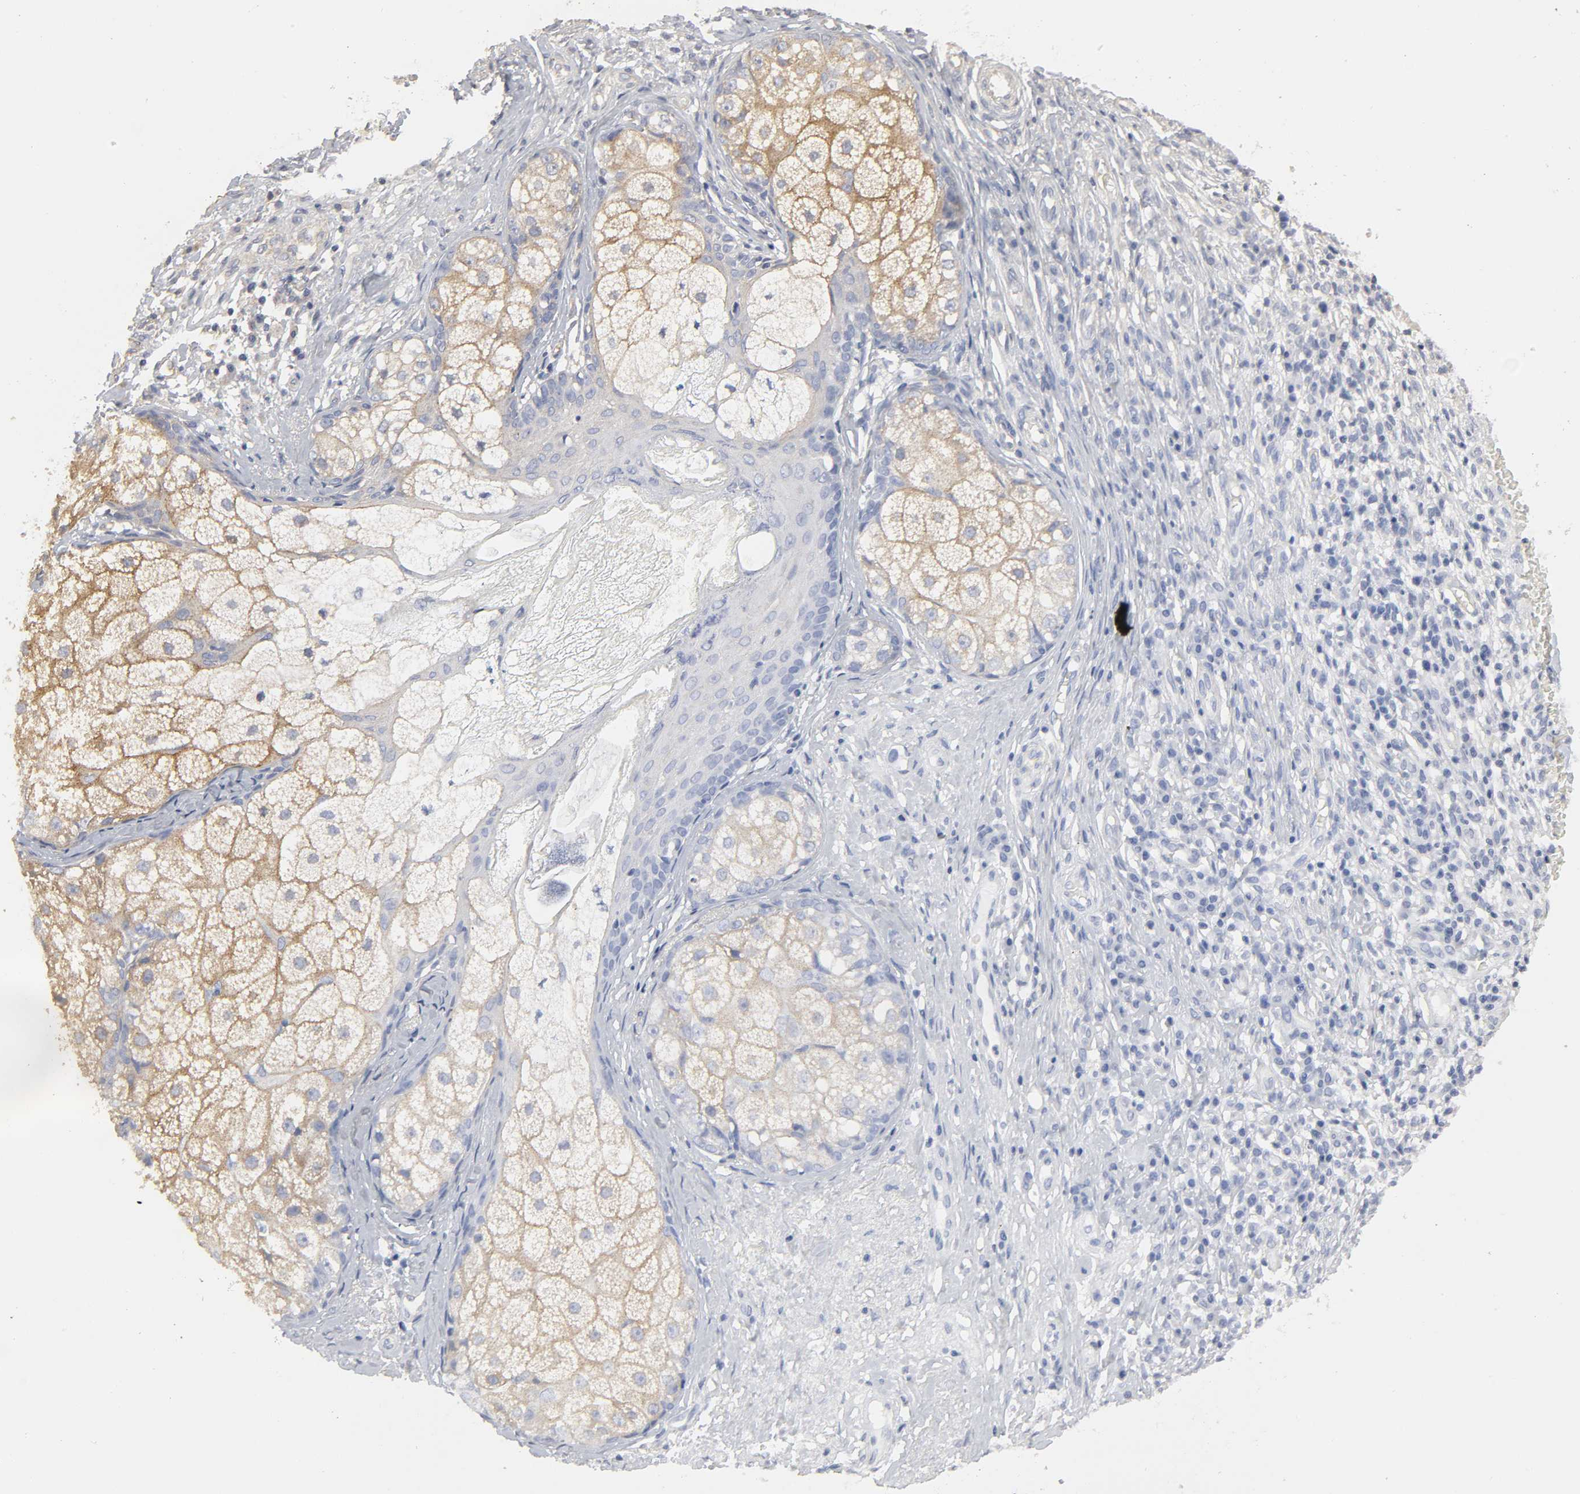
{"staining": {"intensity": "negative", "quantity": "none", "location": "none"}, "tissue": "skin cancer", "cell_type": "Tumor cells", "image_type": "cancer", "snomed": [{"axis": "morphology", "description": "Basal cell carcinoma"}, {"axis": "topography", "description": "Skin"}], "caption": "Tumor cells show no significant protein staining in skin basal cell carcinoma. The staining was performed using DAB to visualize the protein expression in brown, while the nuclei were stained in blue with hematoxylin (Magnification: 20x).", "gene": "SH3GLB1", "patient": {"sex": "male", "age": 87}}